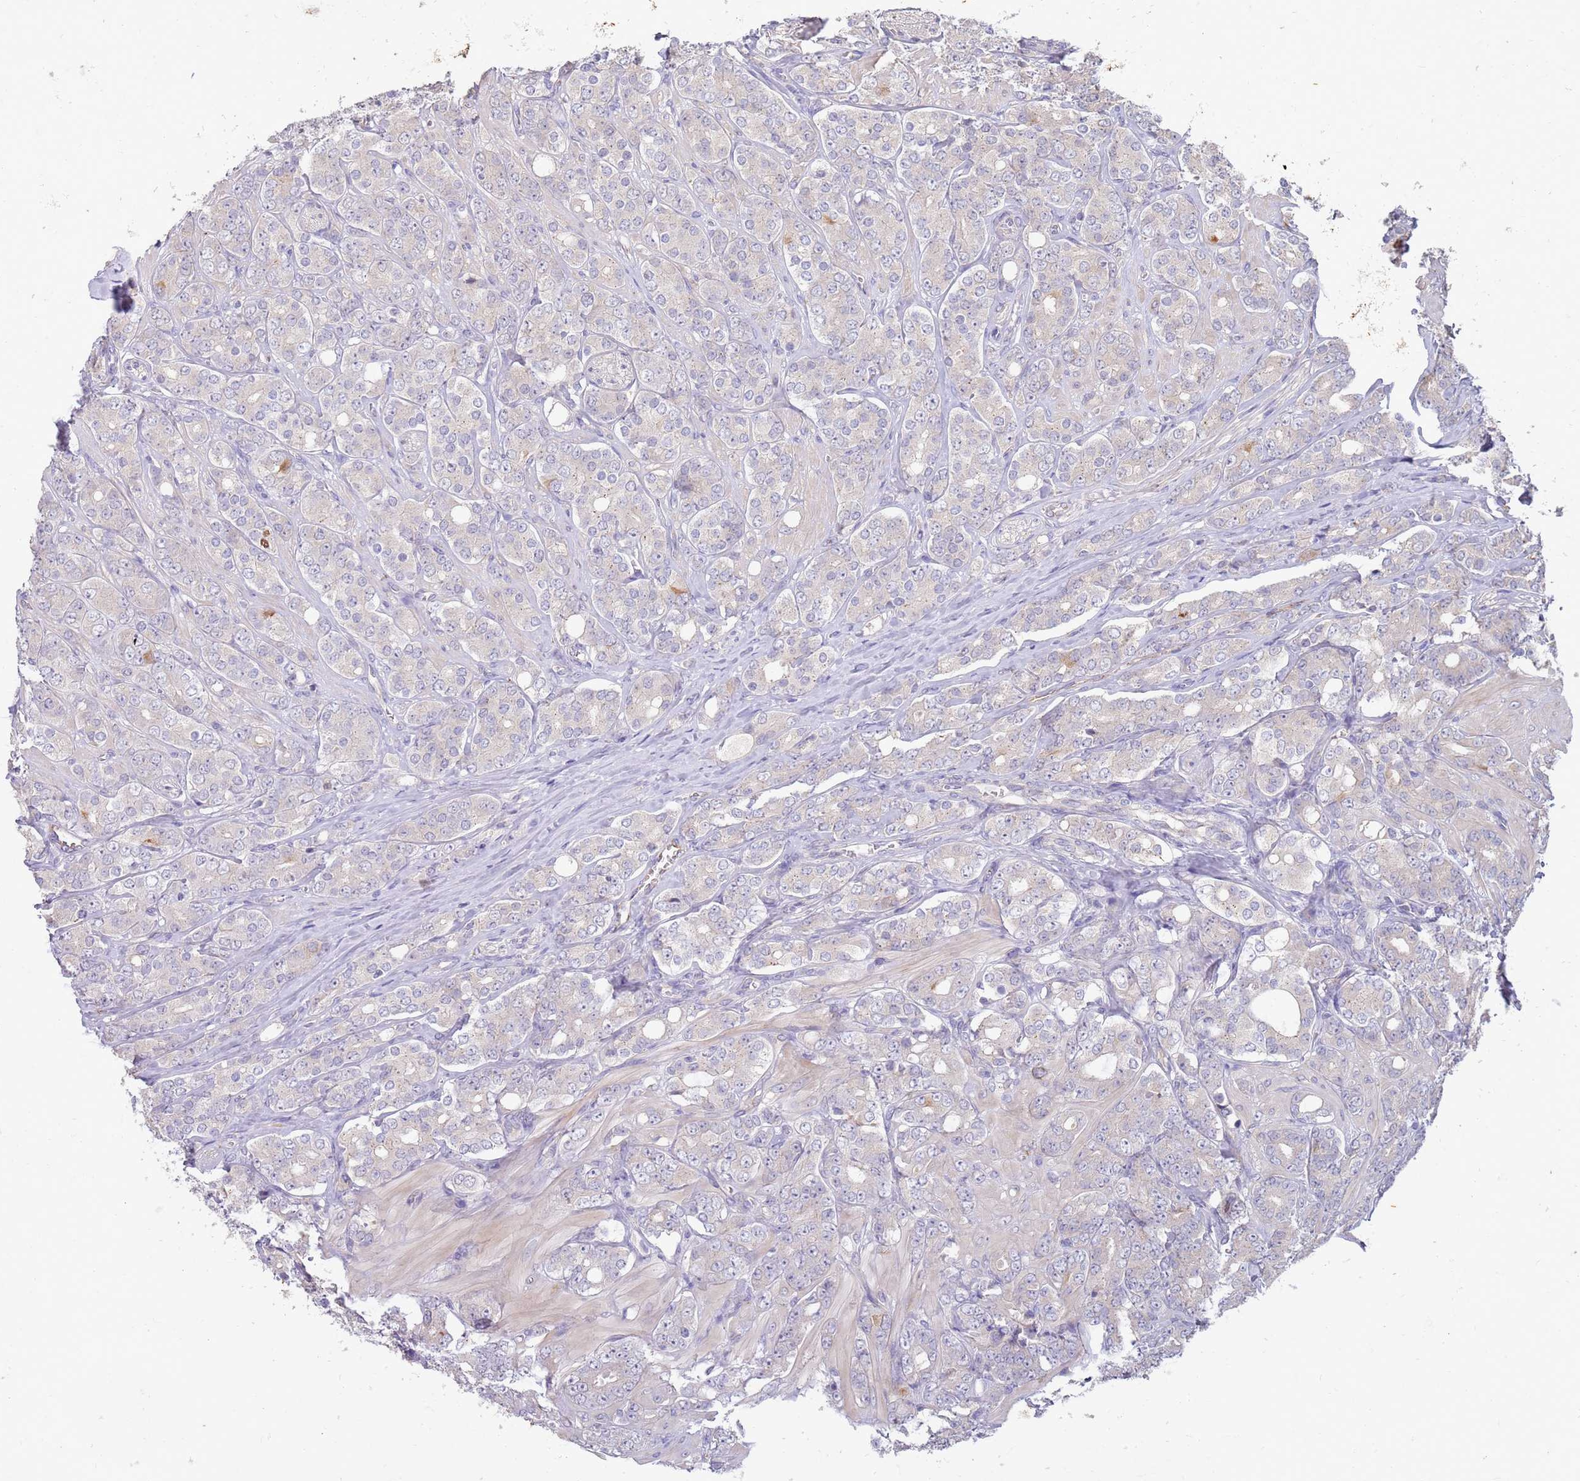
{"staining": {"intensity": "negative", "quantity": "none", "location": "none"}, "tissue": "prostate cancer", "cell_type": "Tumor cells", "image_type": "cancer", "snomed": [{"axis": "morphology", "description": "Adenocarcinoma, High grade"}, {"axis": "topography", "description": "Prostate"}], "caption": "Micrograph shows no significant protein positivity in tumor cells of prostate high-grade adenocarcinoma.", "gene": "NMUR2", "patient": {"sex": "male", "age": 62}}